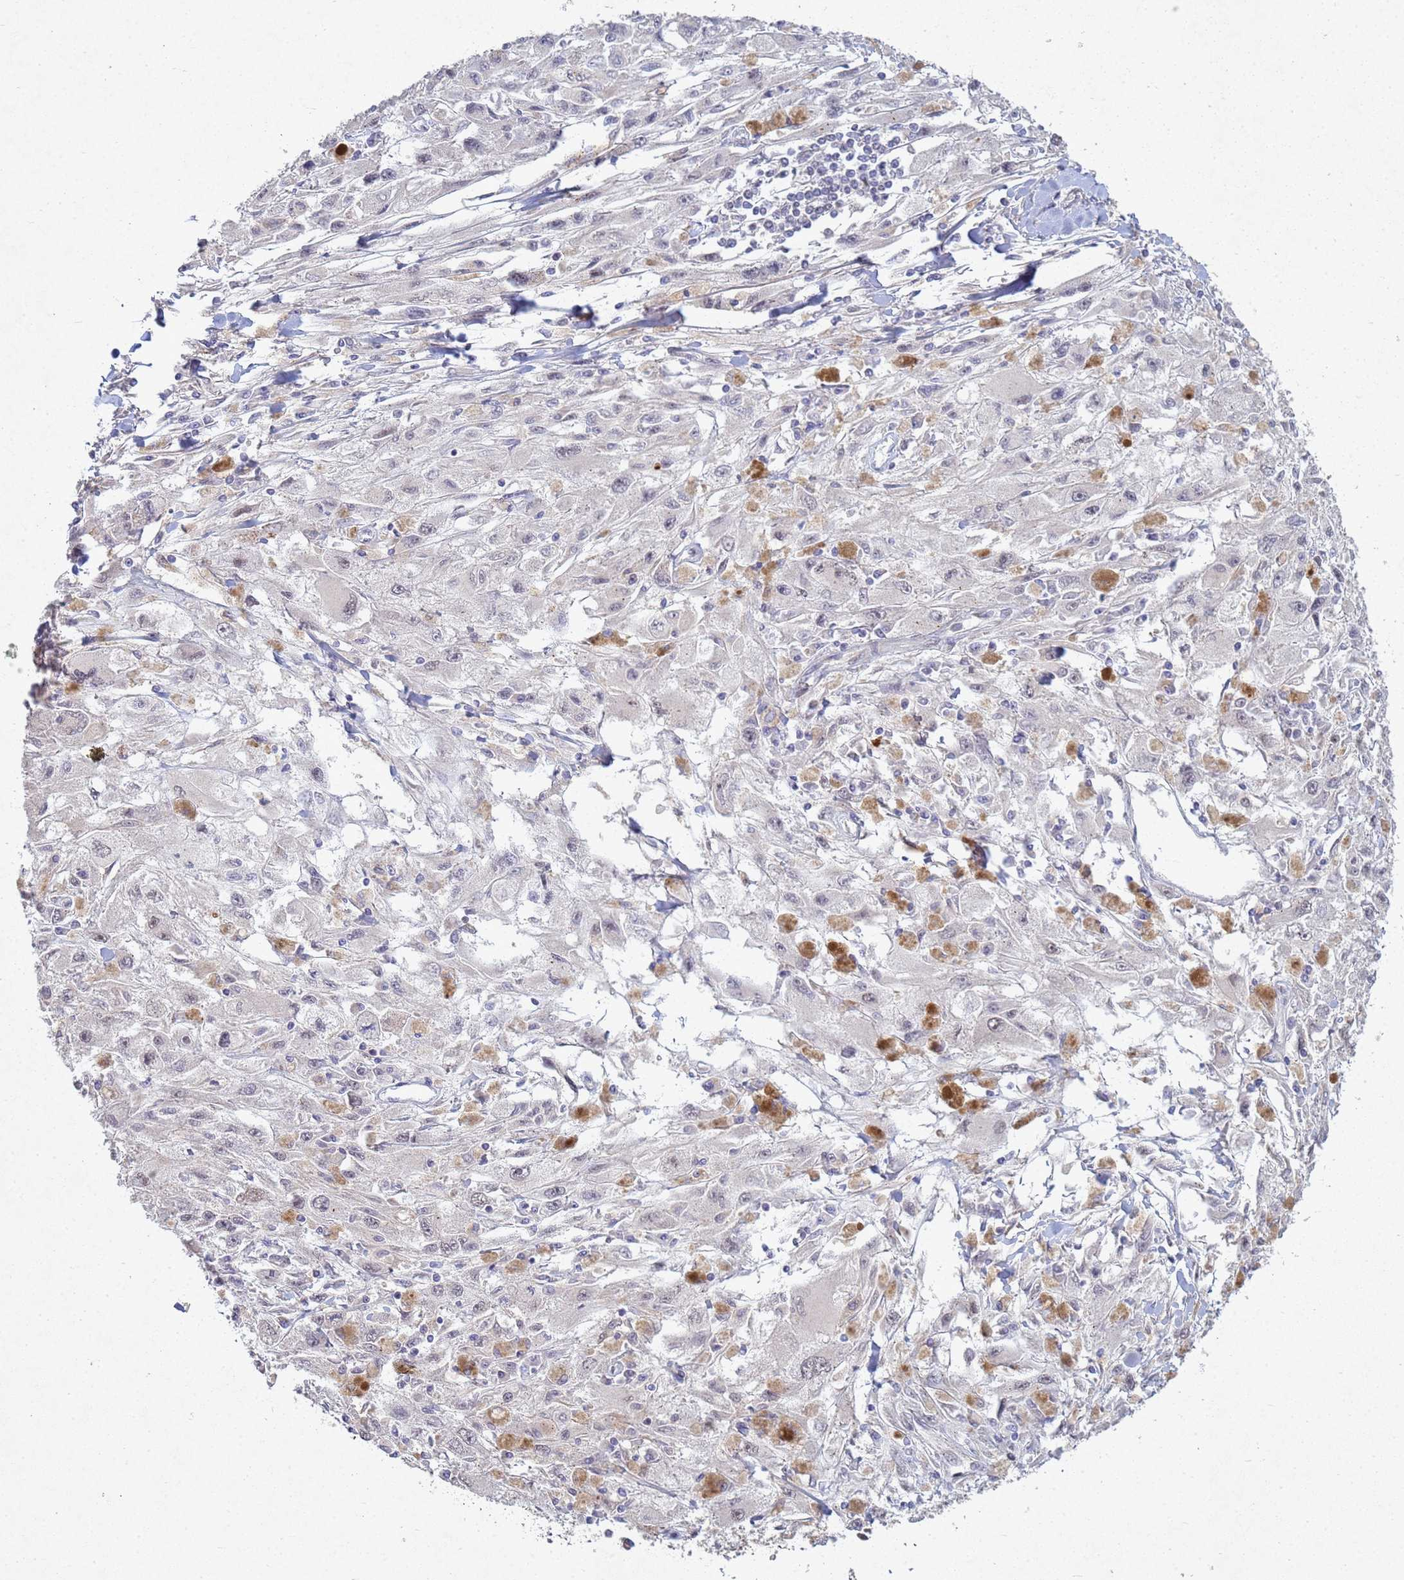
{"staining": {"intensity": "negative", "quantity": "none", "location": "none"}, "tissue": "melanoma", "cell_type": "Tumor cells", "image_type": "cancer", "snomed": [{"axis": "morphology", "description": "Malignant melanoma, Metastatic site"}, {"axis": "topography", "description": "Skin"}], "caption": "Immunohistochemistry image of neoplastic tissue: human melanoma stained with DAB exhibits no significant protein staining in tumor cells.", "gene": "TNPO2", "patient": {"sex": "male", "age": 53}}